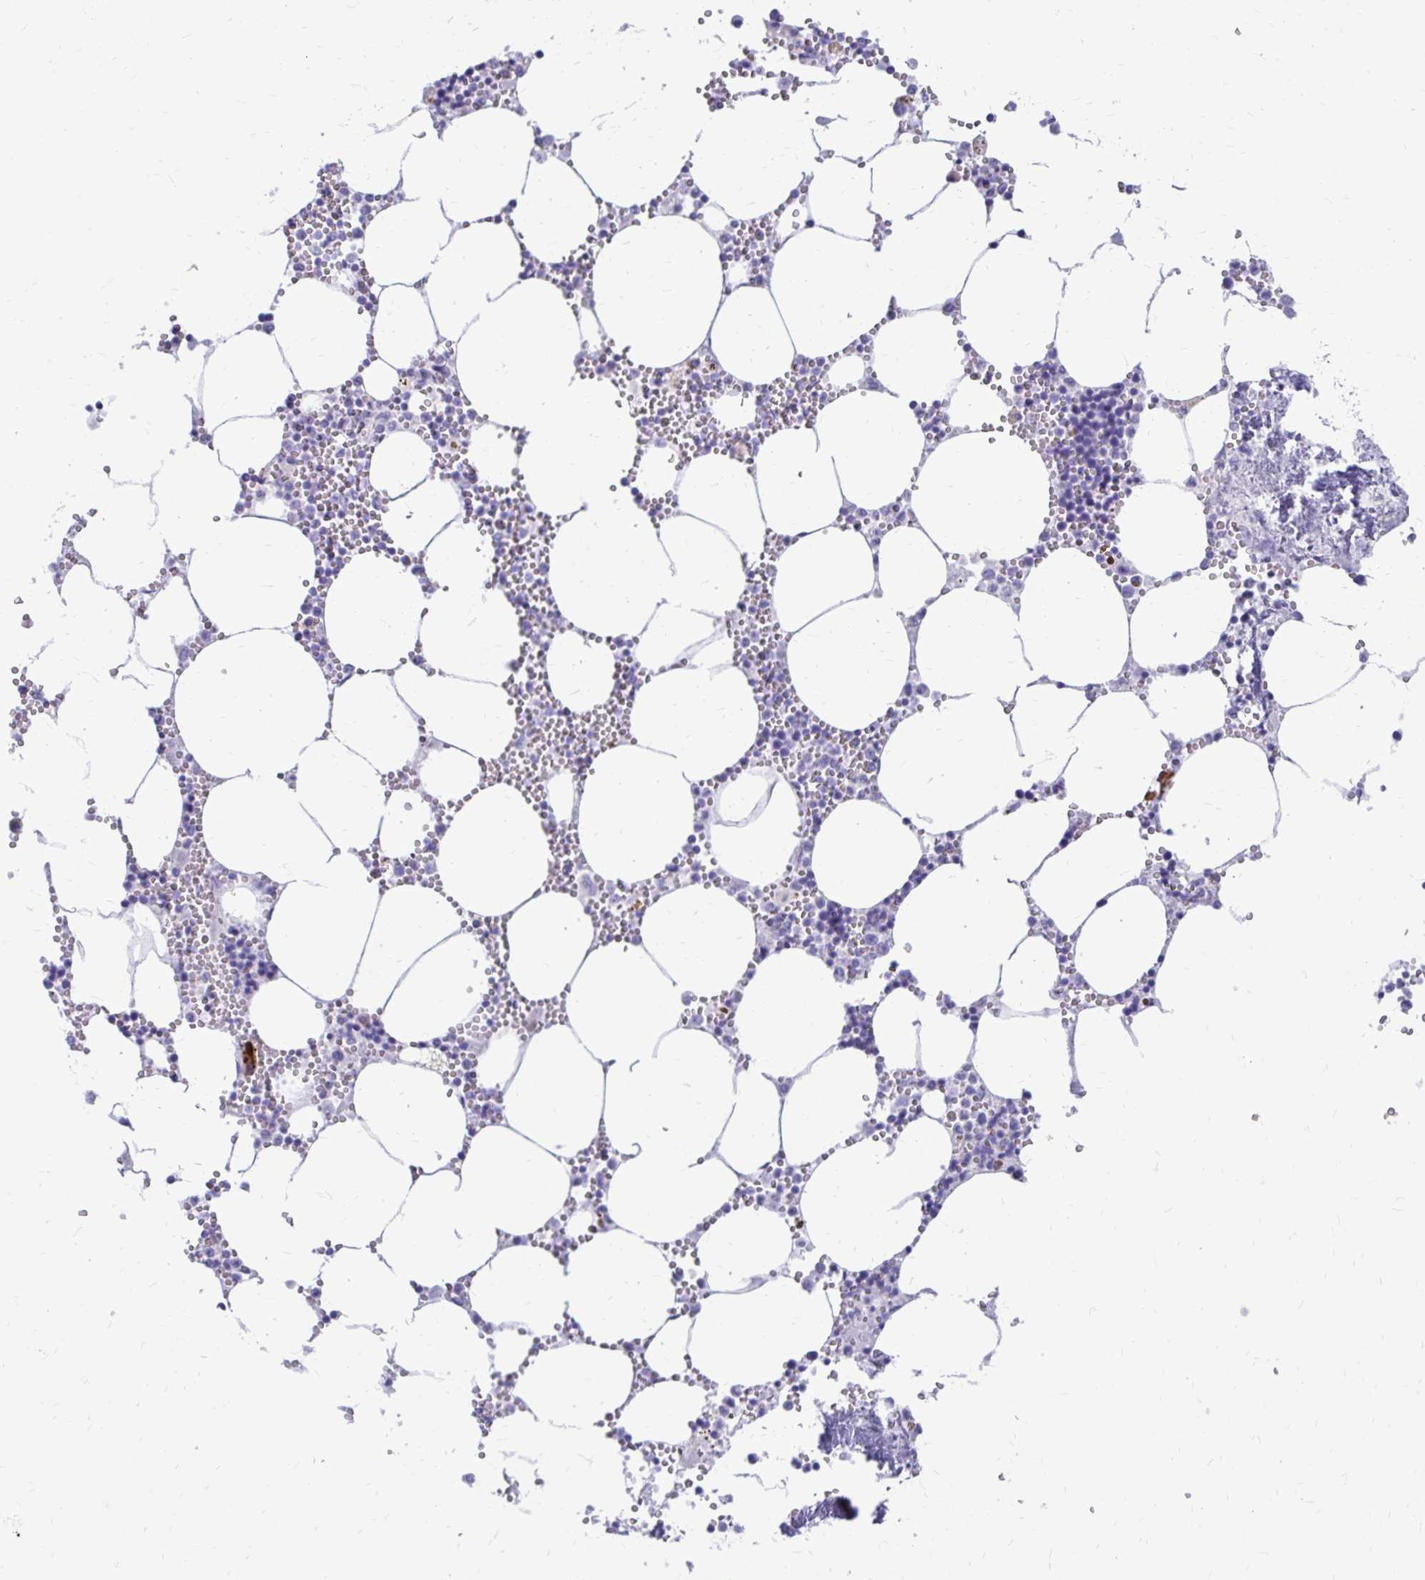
{"staining": {"intensity": "negative", "quantity": "none", "location": "none"}, "tissue": "bone marrow", "cell_type": "Hematopoietic cells", "image_type": "normal", "snomed": [{"axis": "morphology", "description": "Normal tissue, NOS"}, {"axis": "topography", "description": "Bone marrow"}], "caption": "Immunohistochemistry (IHC) photomicrograph of benign bone marrow stained for a protein (brown), which exhibits no staining in hematopoietic cells.", "gene": "LCN15", "patient": {"sex": "male", "age": 54}}